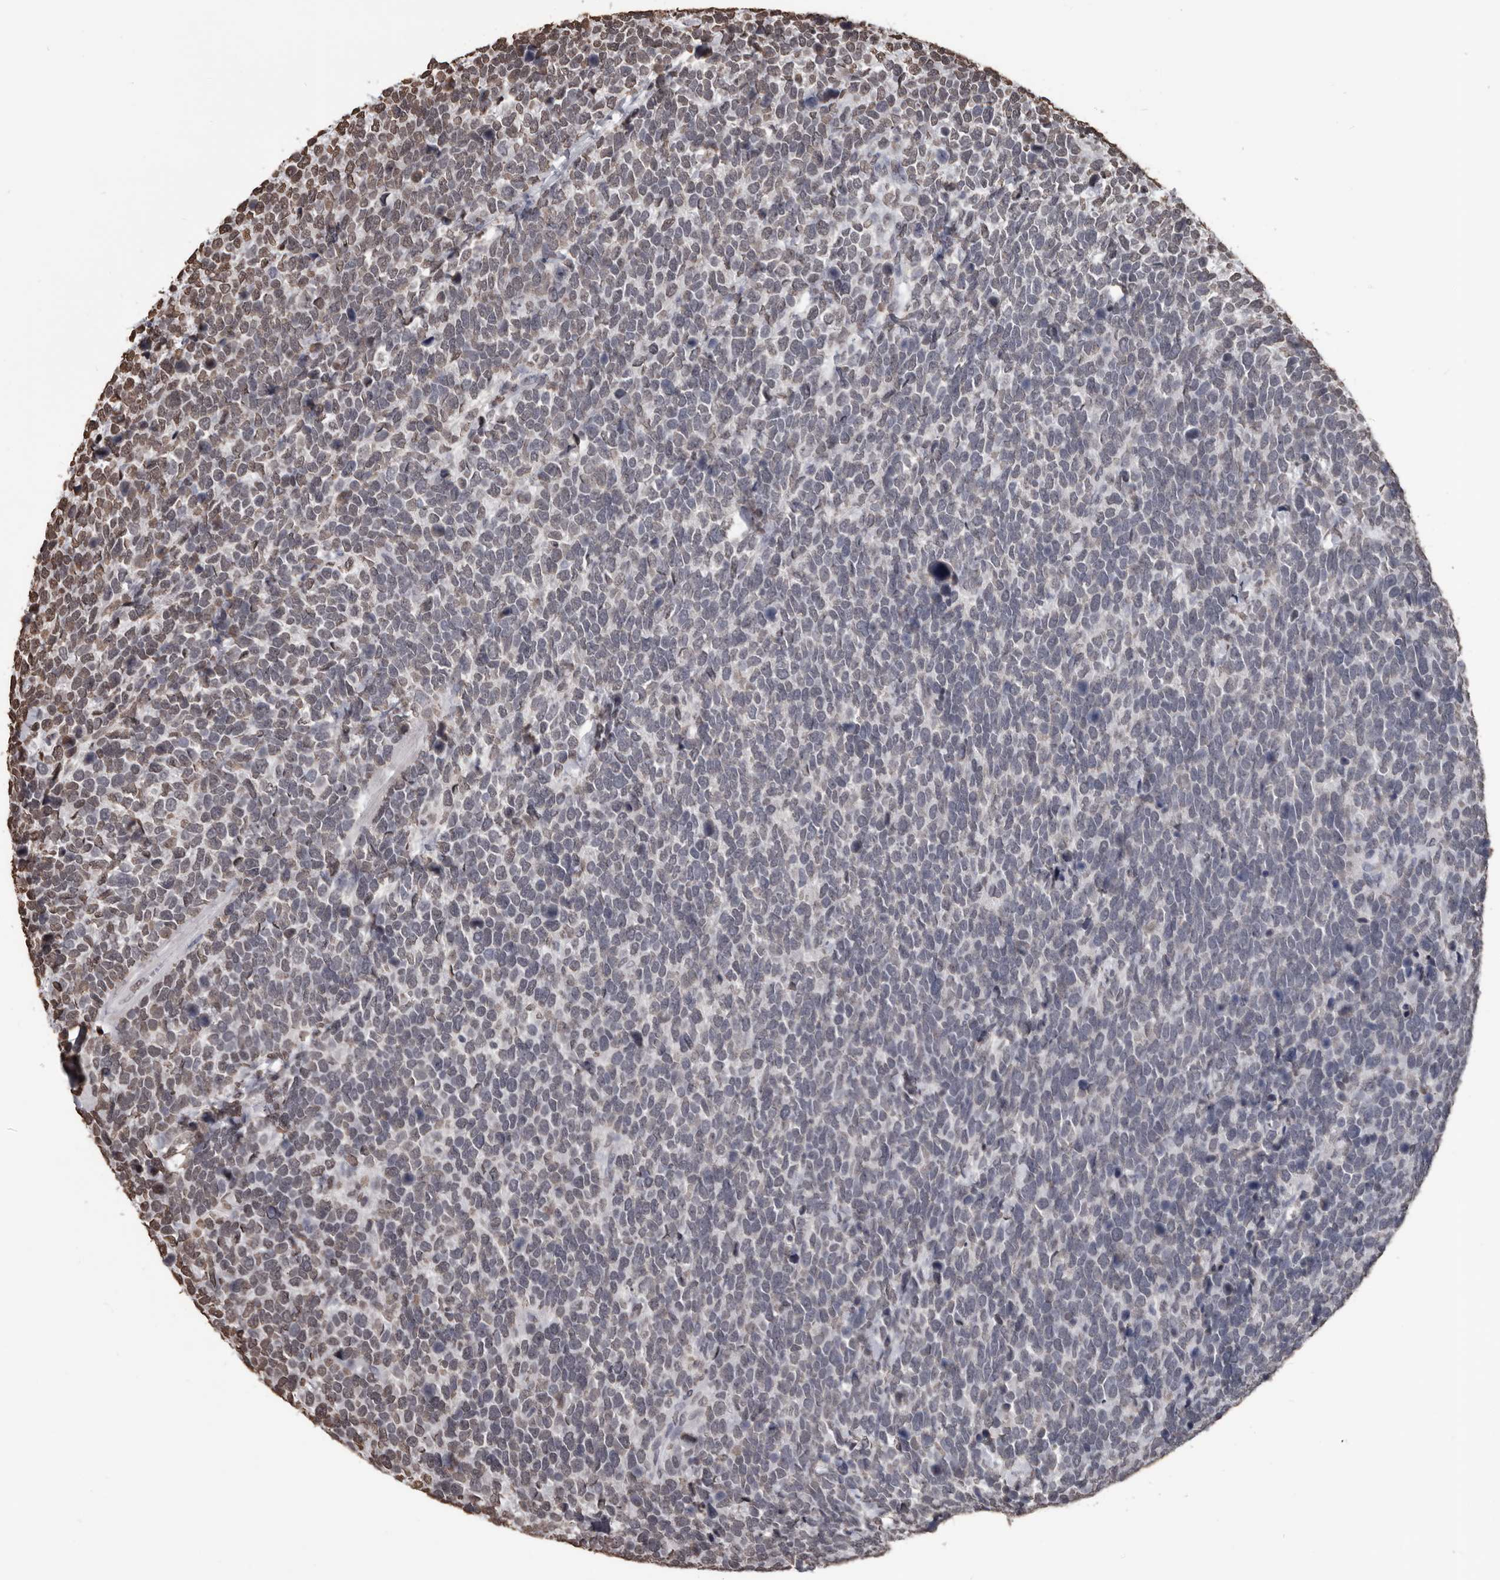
{"staining": {"intensity": "moderate", "quantity": "<25%", "location": "nuclear"}, "tissue": "urothelial cancer", "cell_type": "Tumor cells", "image_type": "cancer", "snomed": [{"axis": "morphology", "description": "Urothelial carcinoma, High grade"}, {"axis": "topography", "description": "Urinary bladder"}], "caption": "Immunohistochemical staining of human urothelial cancer reveals moderate nuclear protein positivity in about <25% of tumor cells.", "gene": "AHR", "patient": {"sex": "female", "age": 82}}